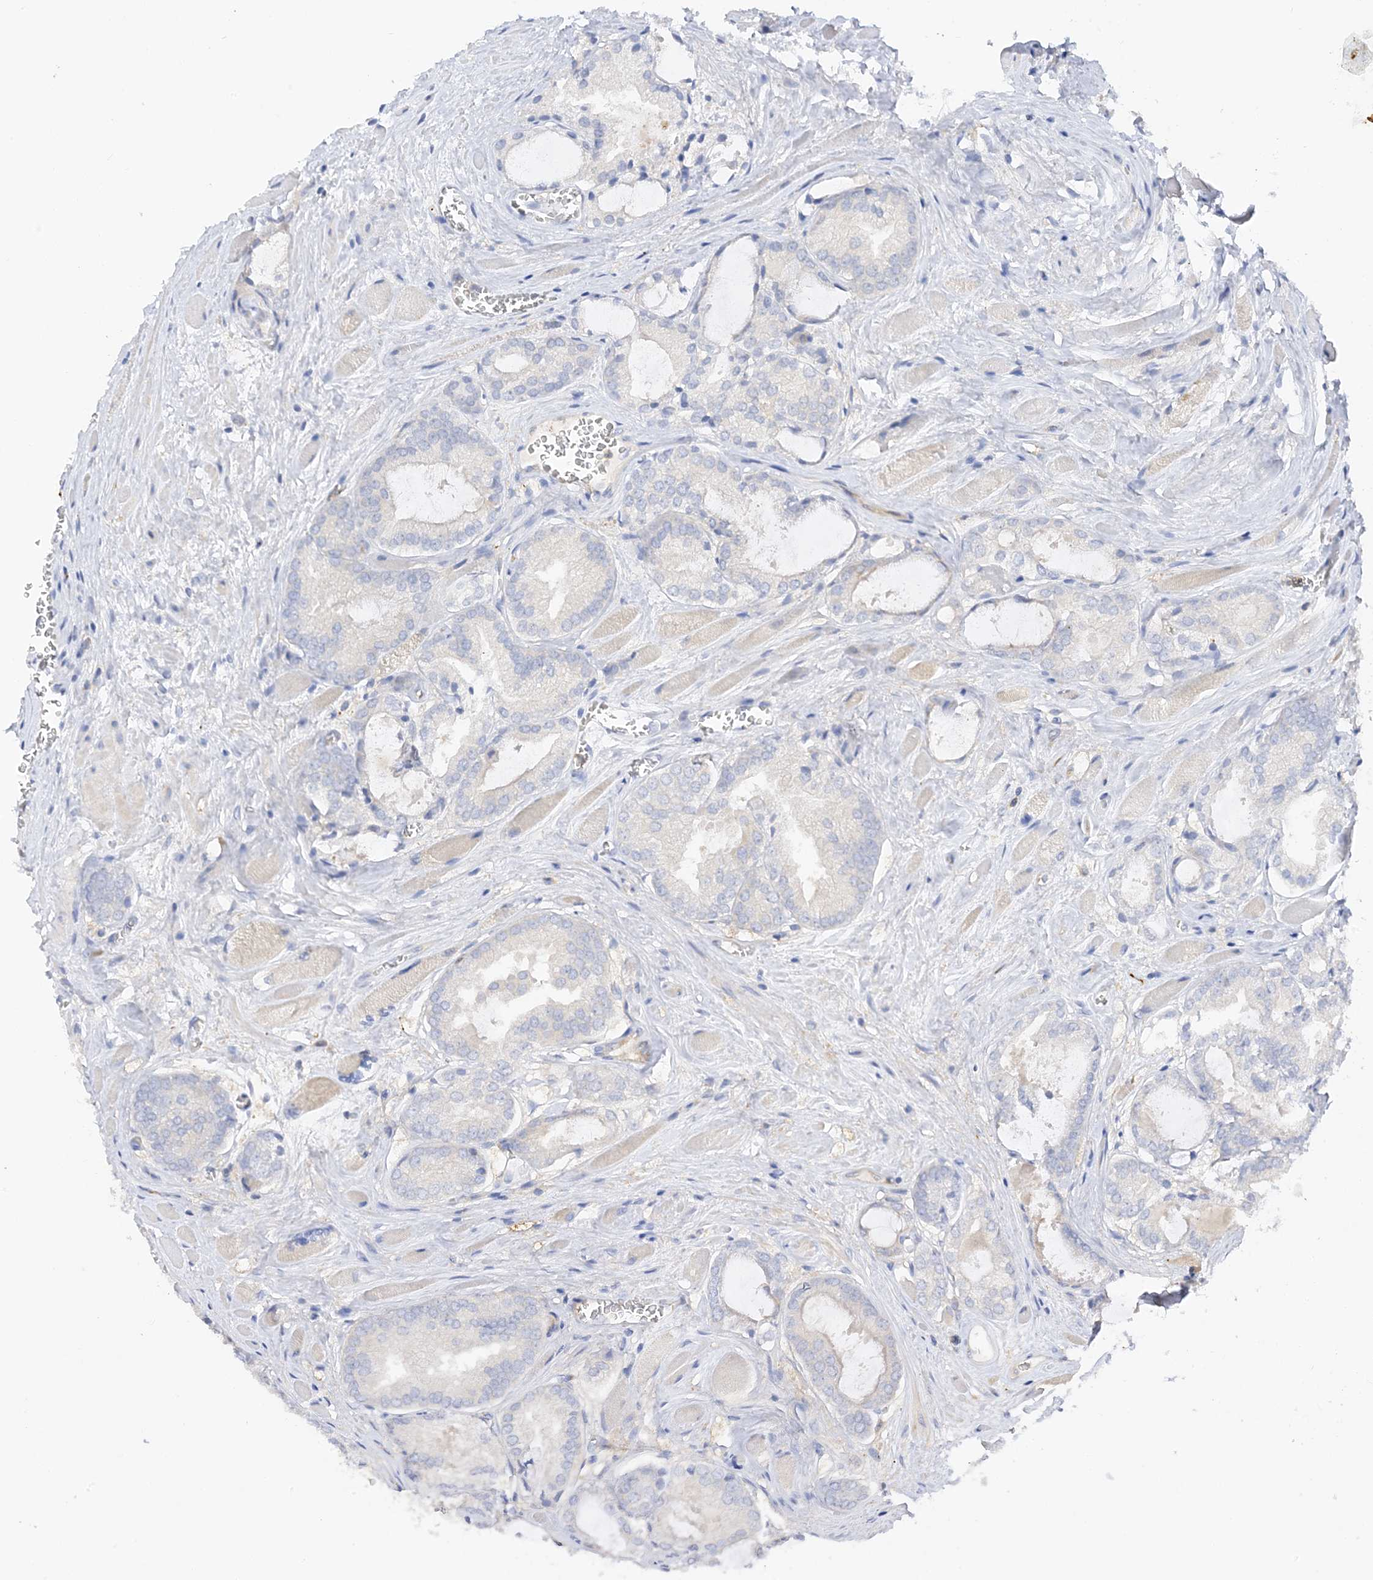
{"staining": {"intensity": "negative", "quantity": "none", "location": "none"}, "tissue": "prostate cancer", "cell_type": "Tumor cells", "image_type": "cancer", "snomed": [{"axis": "morphology", "description": "Adenocarcinoma, Low grade"}, {"axis": "topography", "description": "Prostate"}], "caption": "IHC image of neoplastic tissue: human prostate adenocarcinoma (low-grade) stained with DAB (3,3'-diaminobenzidine) displays no significant protein positivity in tumor cells. (Stains: DAB (3,3'-diaminobenzidine) immunohistochemistry with hematoxylin counter stain, Microscopy: brightfield microscopy at high magnification).", "gene": "ARV1", "patient": {"sex": "male", "age": 67}}